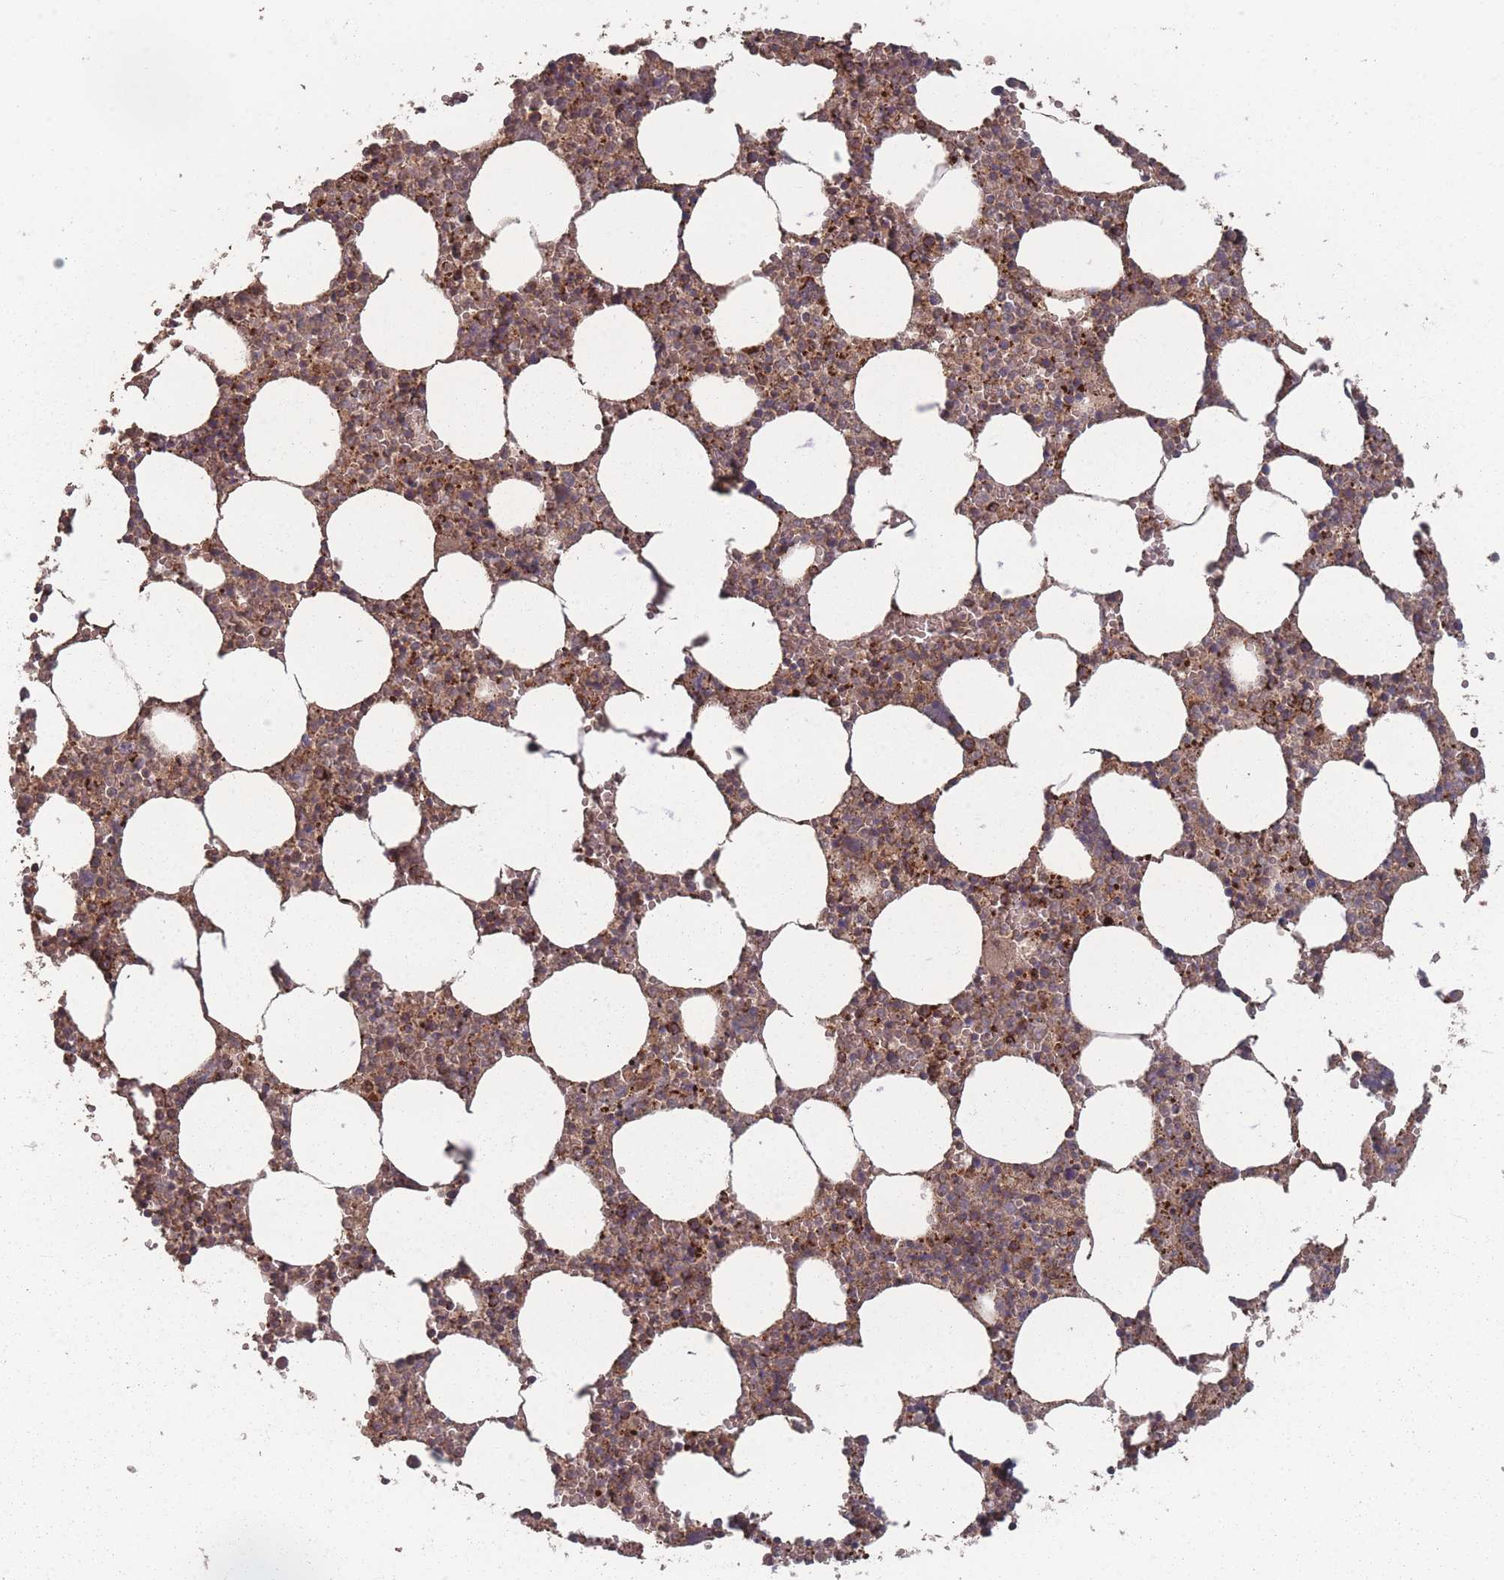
{"staining": {"intensity": "moderate", "quantity": ">75%", "location": "cytoplasmic/membranous"}, "tissue": "bone marrow", "cell_type": "Hematopoietic cells", "image_type": "normal", "snomed": [{"axis": "morphology", "description": "Normal tissue, NOS"}, {"axis": "topography", "description": "Bone marrow"}], "caption": "Immunohistochemical staining of benign human bone marrow shows >75% levels of moderate cytoplasmic/membranous protein expression in about >75% of hematopoietic cells.", "gene": "LYRM7", "patient": {"sex": "female", "age": 64}}